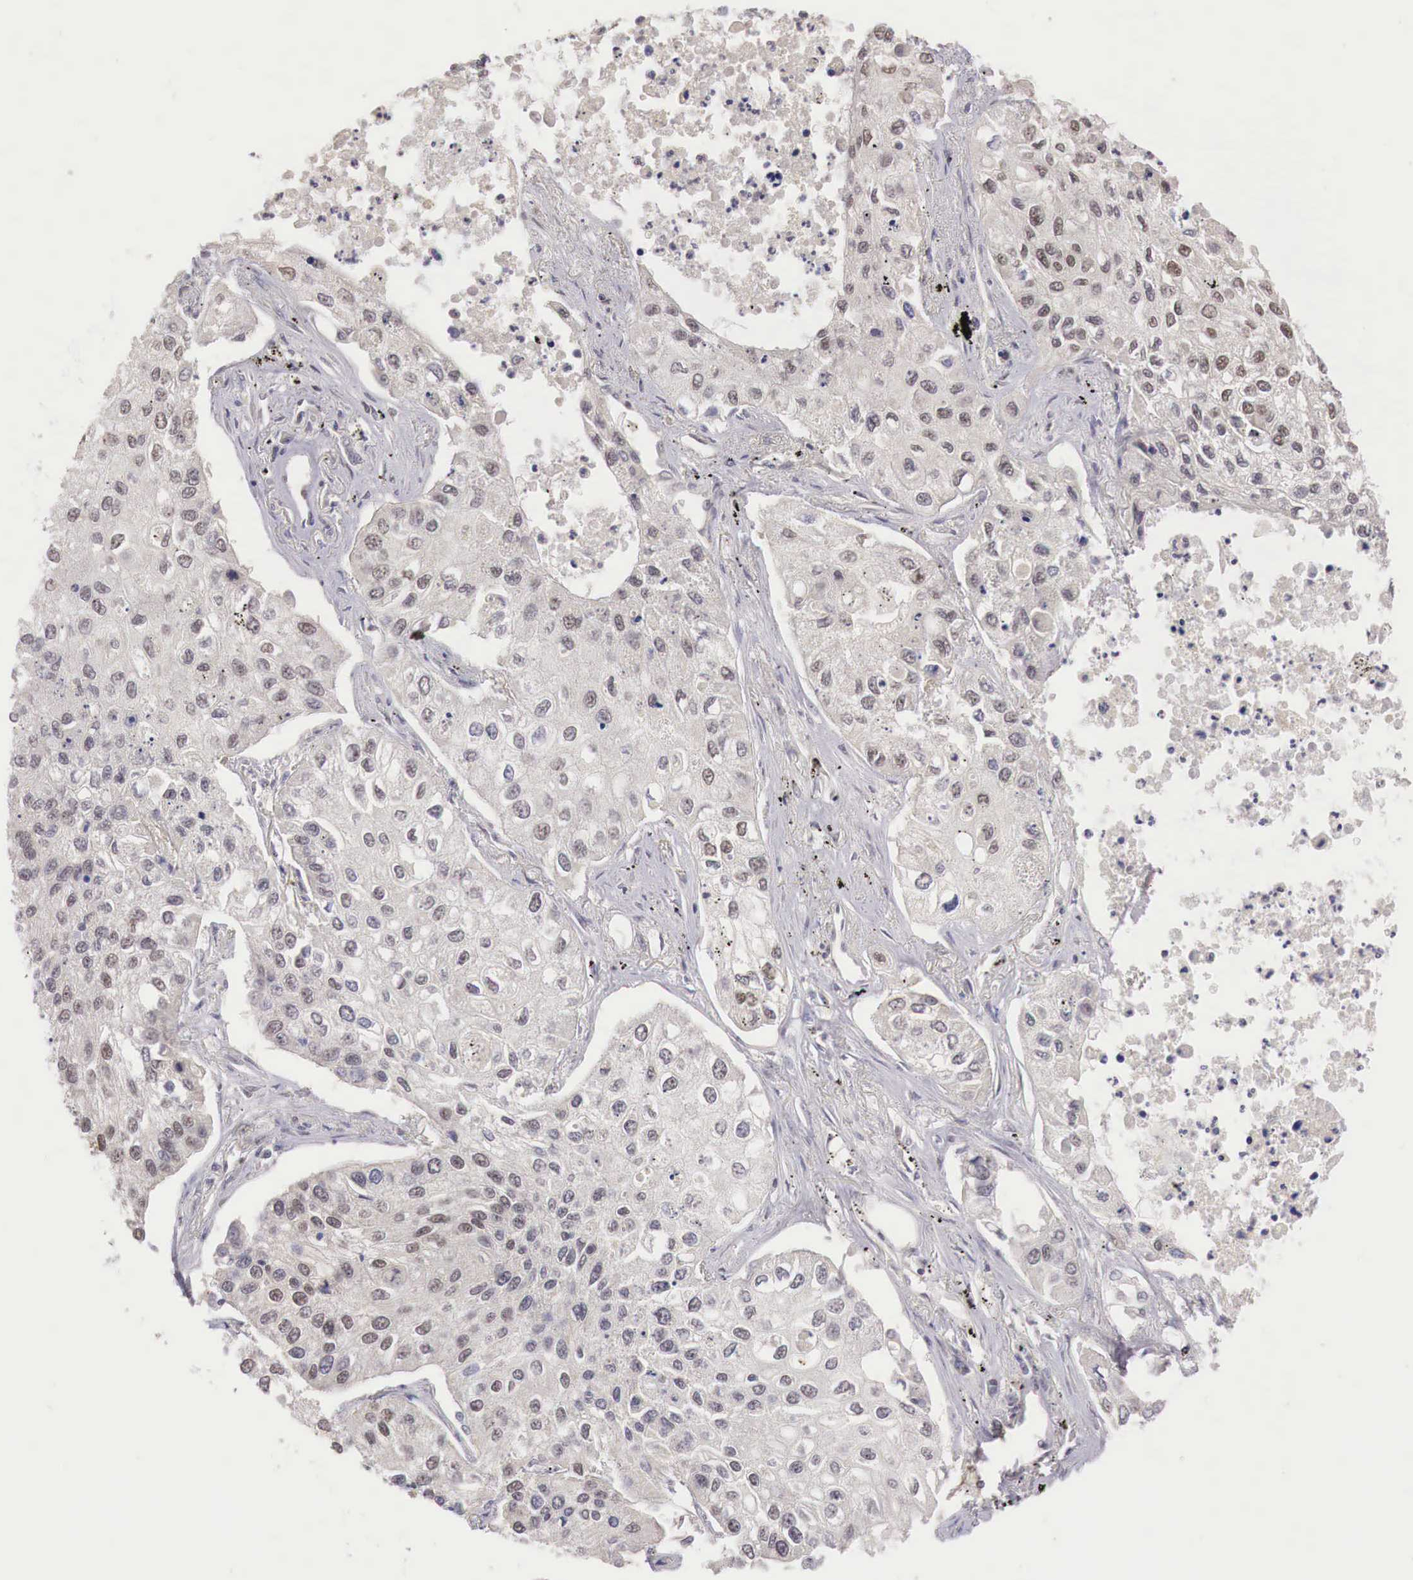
{"staining": {"intensity": "weak", "quantity": ">75%", "location": "cytoplasmic/membranous,nuclear"}, "tissue": "lung cancer", "cell_type": "Tumor cells", "image_type": "cancer", "snomed": [{"axis": "morphology", "description": "Squamous cell carcinoma, NOS"}, {"axis": "topography", "description": "Lung"}], "caption": "Immunohistochemical staining of lung cancer demonstrates low levels of weak cytoplasmic/membranous and nuclear protein expression in about >75% of tumor cells. (Brightfield microscopy of DAB IHC at high magnification).", "gene": "GPKOW", "patient": {"sex": "male", "age": 75}}